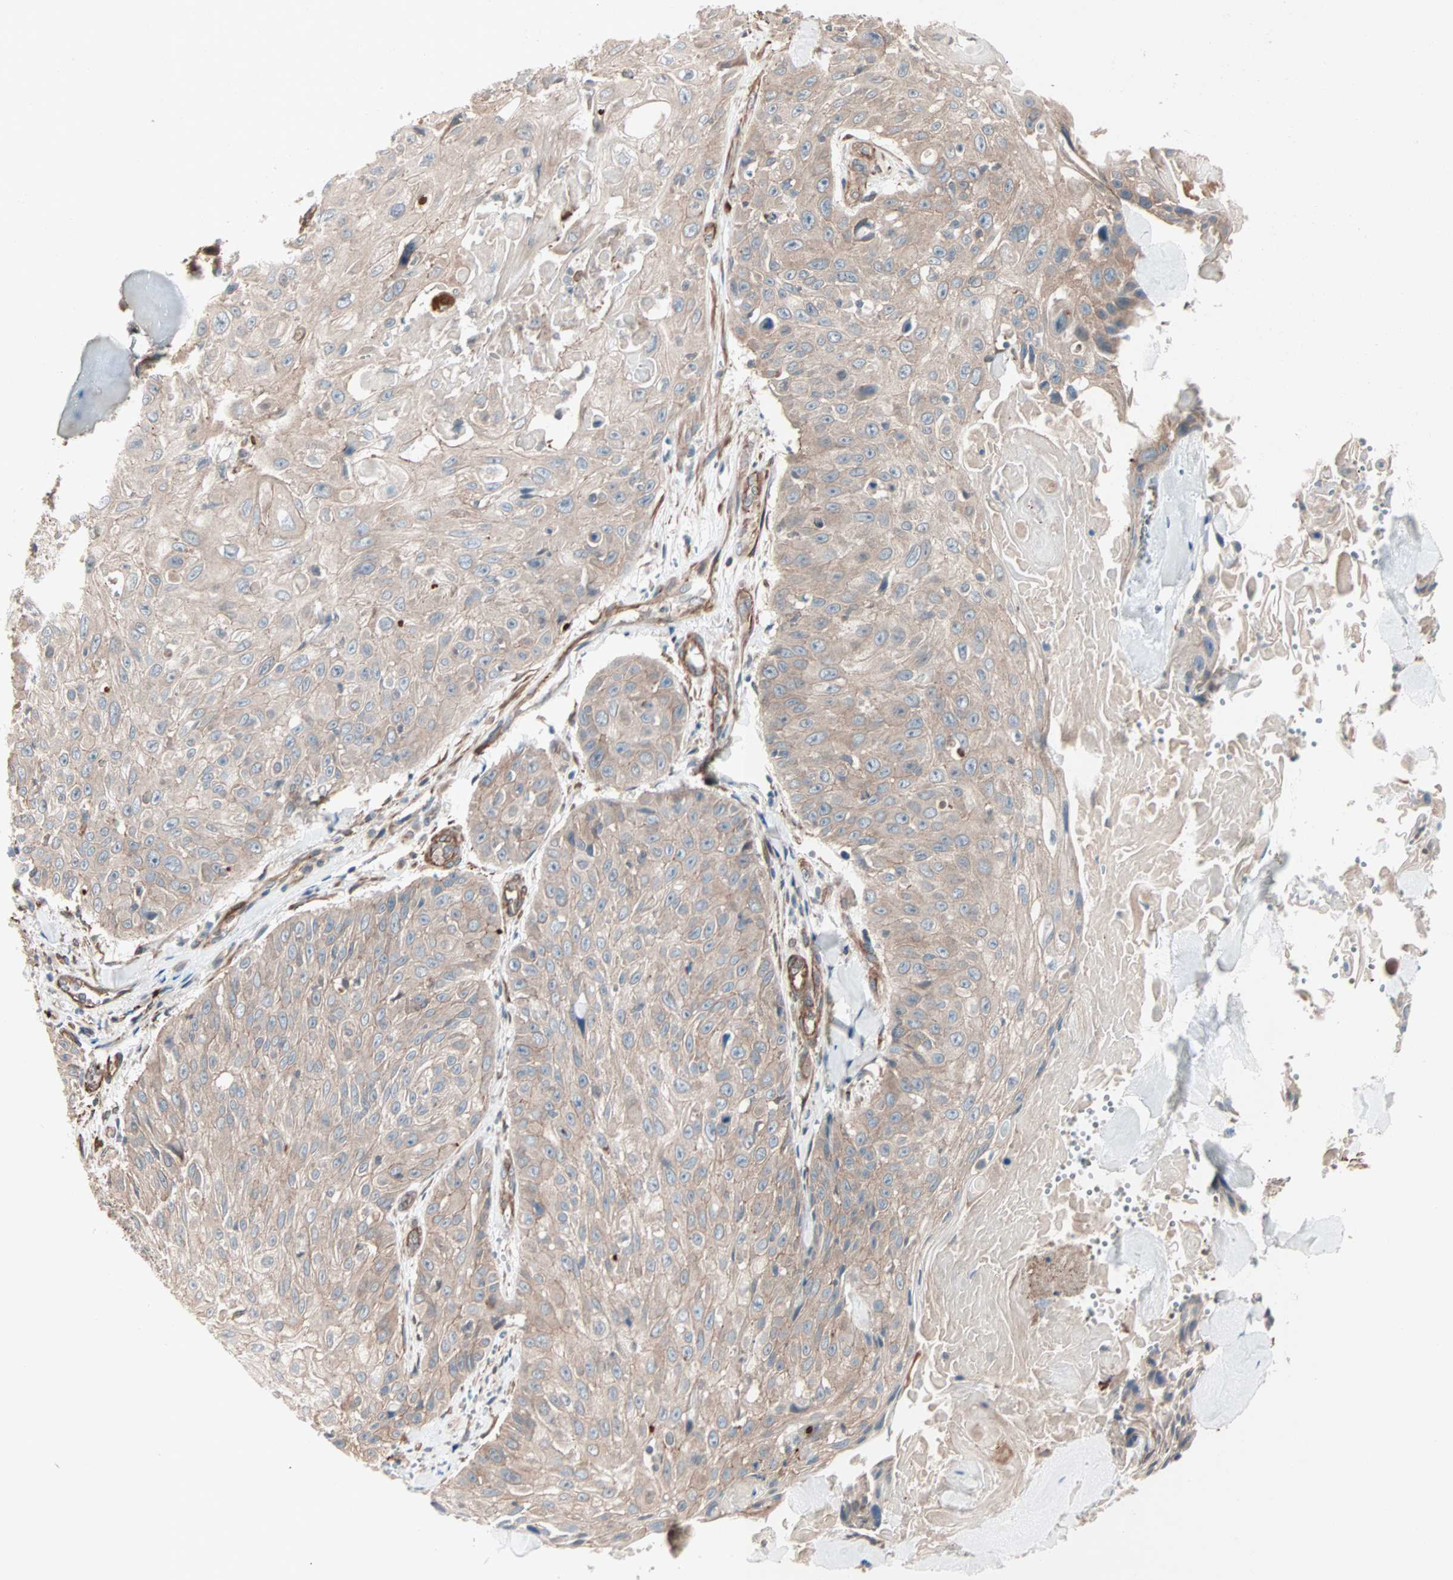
{"staining": {"intensity": "weak", "quantity": ">75%", "location": "cytoplasmic/membranous"}, "tissue": "skin cancer", "cell_type": "Tumor cells", "image_type": "cancer", "snomed": [{"axis": "morphology", "description": "Squamous cell carcinoma, NOS"}, {"axis": "topography", "description": "Skin"}], "caption": "Immunohistochemistry (IHC) (DAB) staining of human skin cancer (squamous cell carcinoma) exhibits weak cytoplasmic/membranous protein expression in about >75% of tumor cells. Nuclei are stained in blue.", "gene": "ALG5", "patient": {"sex": "male", "age": 86}}